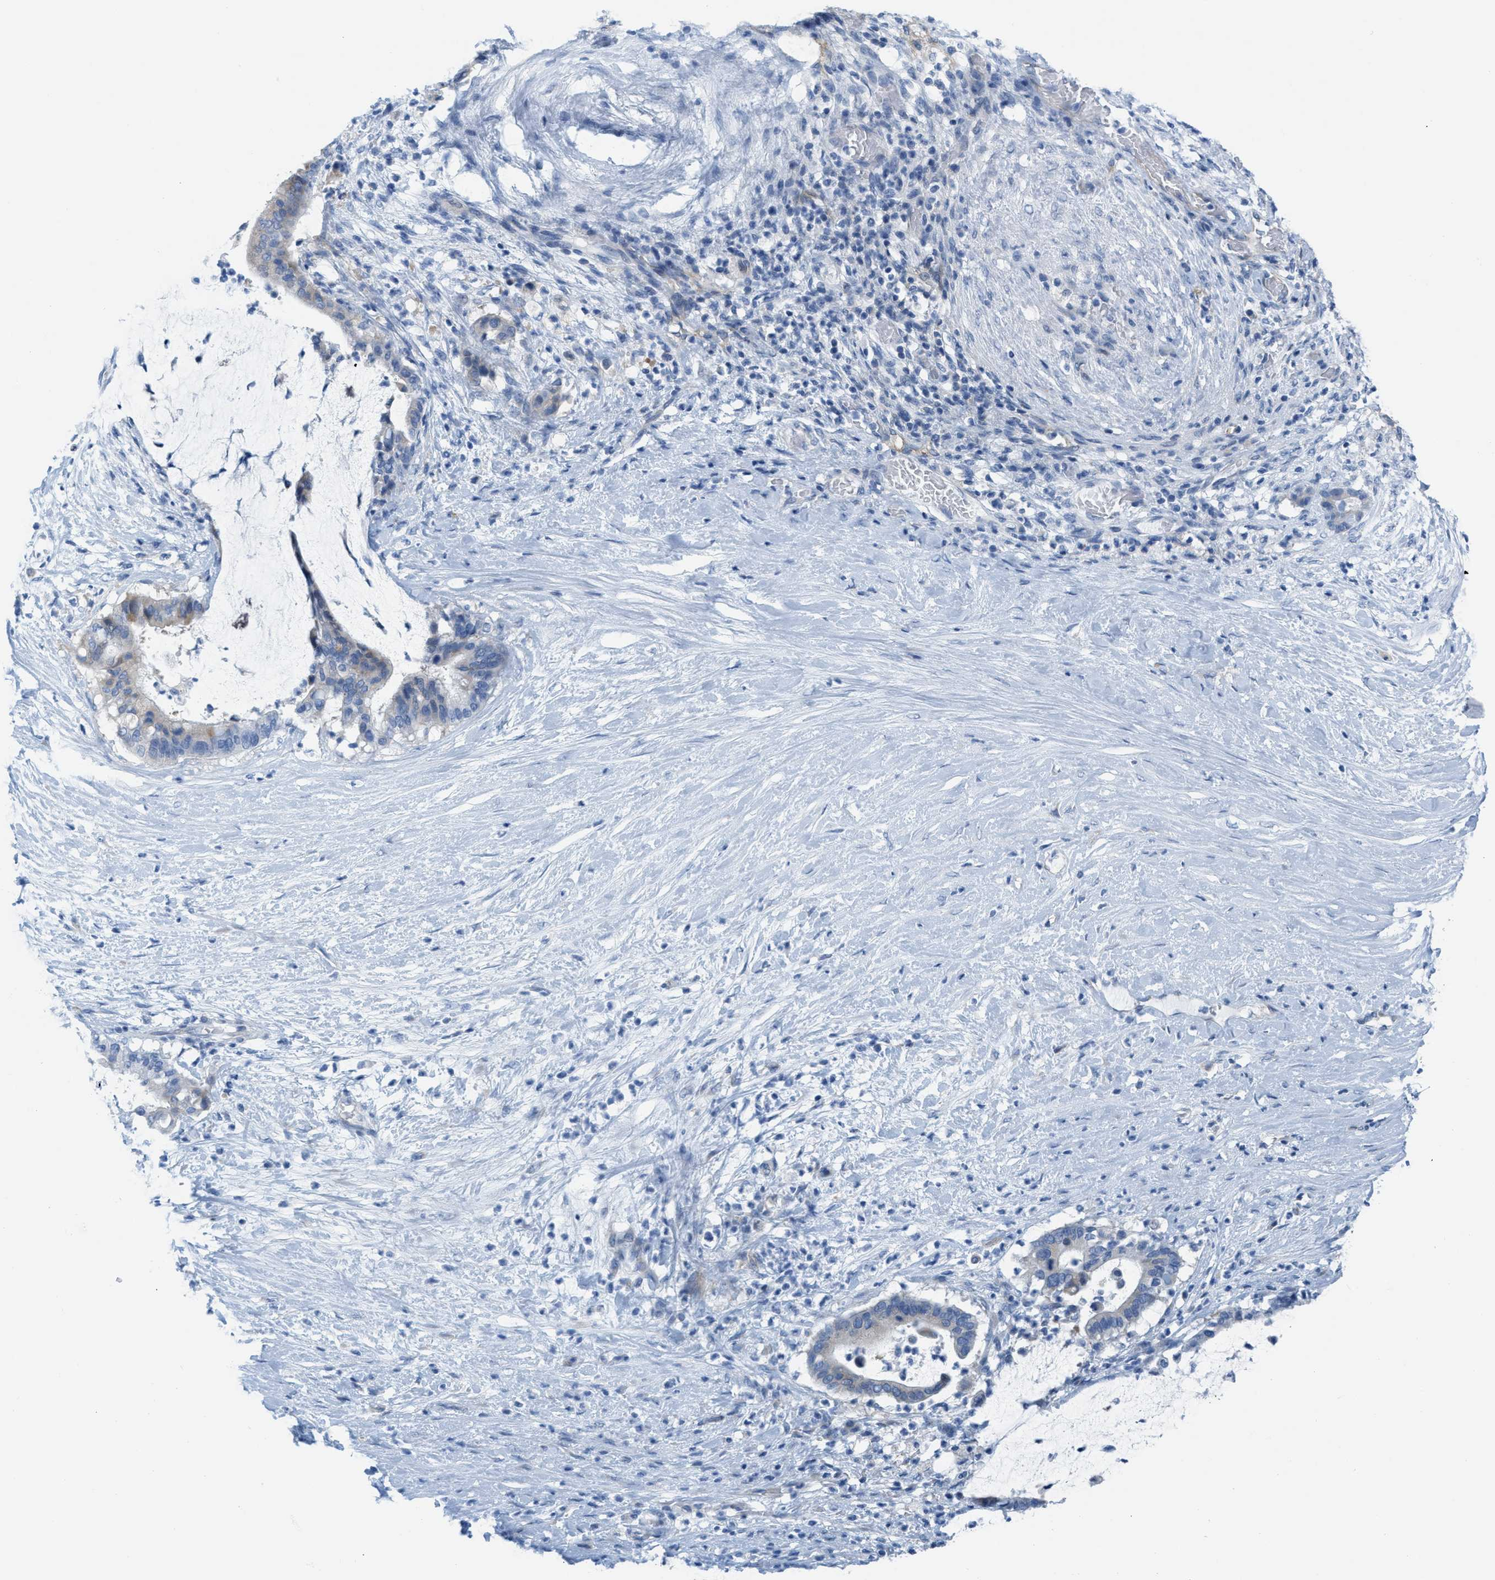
{"staining": {"intensity": "weak", "quantity": "<25%", "location": "cytoplasmic/membranous"}, "tissue": "pancreatic cancer", "cell_type": "Tumor cells", "image_type": "cancer", "snomed": [{"axis": "morphology", "description": "Adenocarcinoma, NOS"}, {"axis": "topography", "description": "Pancreas"}], "caption": "The micrograph reveals no staining of tumor cells in pancreatic cancer (adenocarcinoma).", "gene": "ASGR1", "patient": {"sex": "male", "age": 41}}